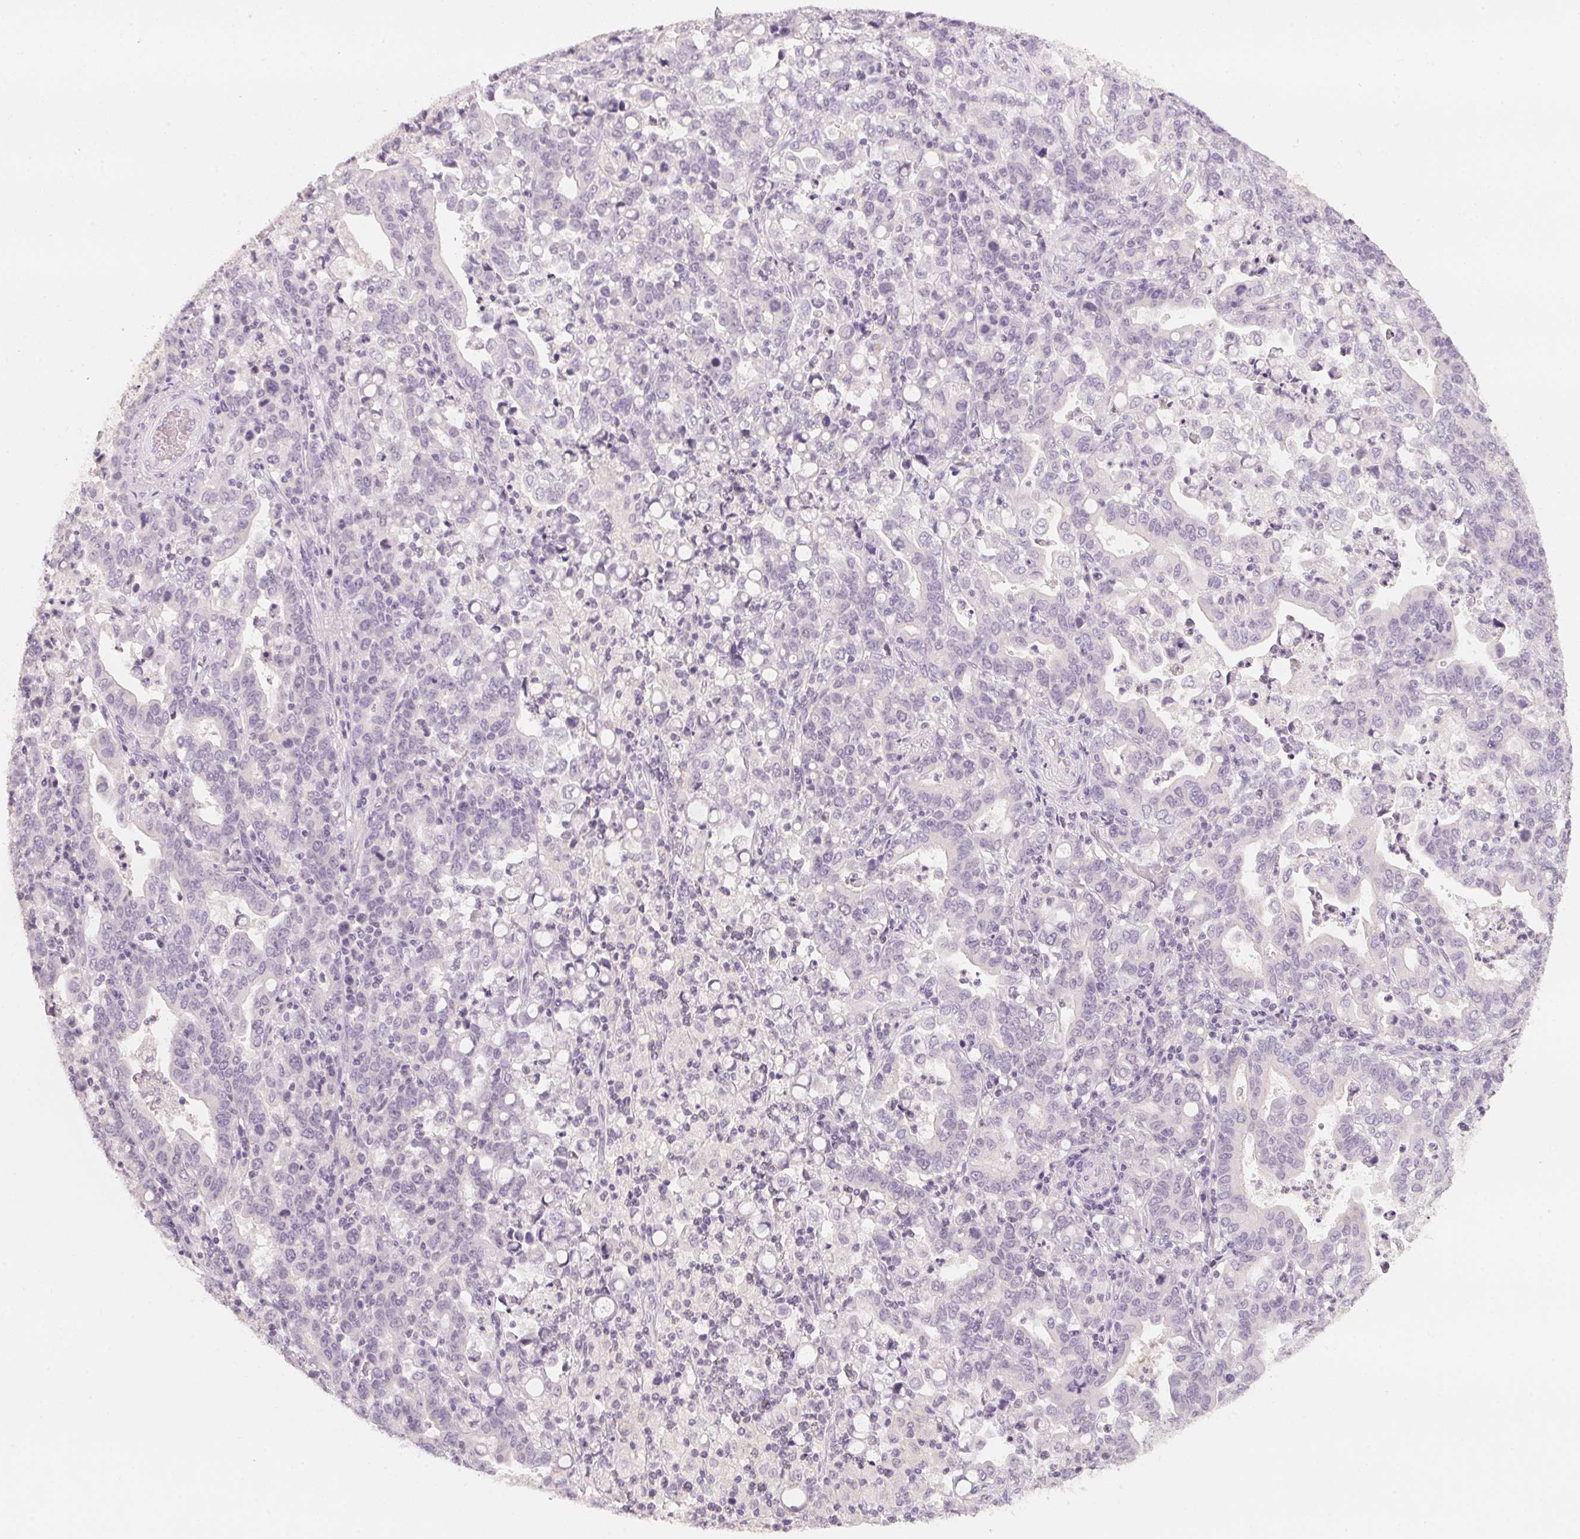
{"staining": {"intensity": "negative", "quantity": "none", "location": "none"}, "tissue": "stomach cancer", "cell_type": "Tumor cells", "image_type": "cancer", "snomed": [{"axis": "morphology", "description": "Adenocarcinoma, NOS"}, {"axis": "topography", "description": "Stomach, upper"}], "caption": "The image displays no staining of tumor cells in stomach cancer.", "gene": "CFAP276", "patient": {"sex": "male", "age": 69}}